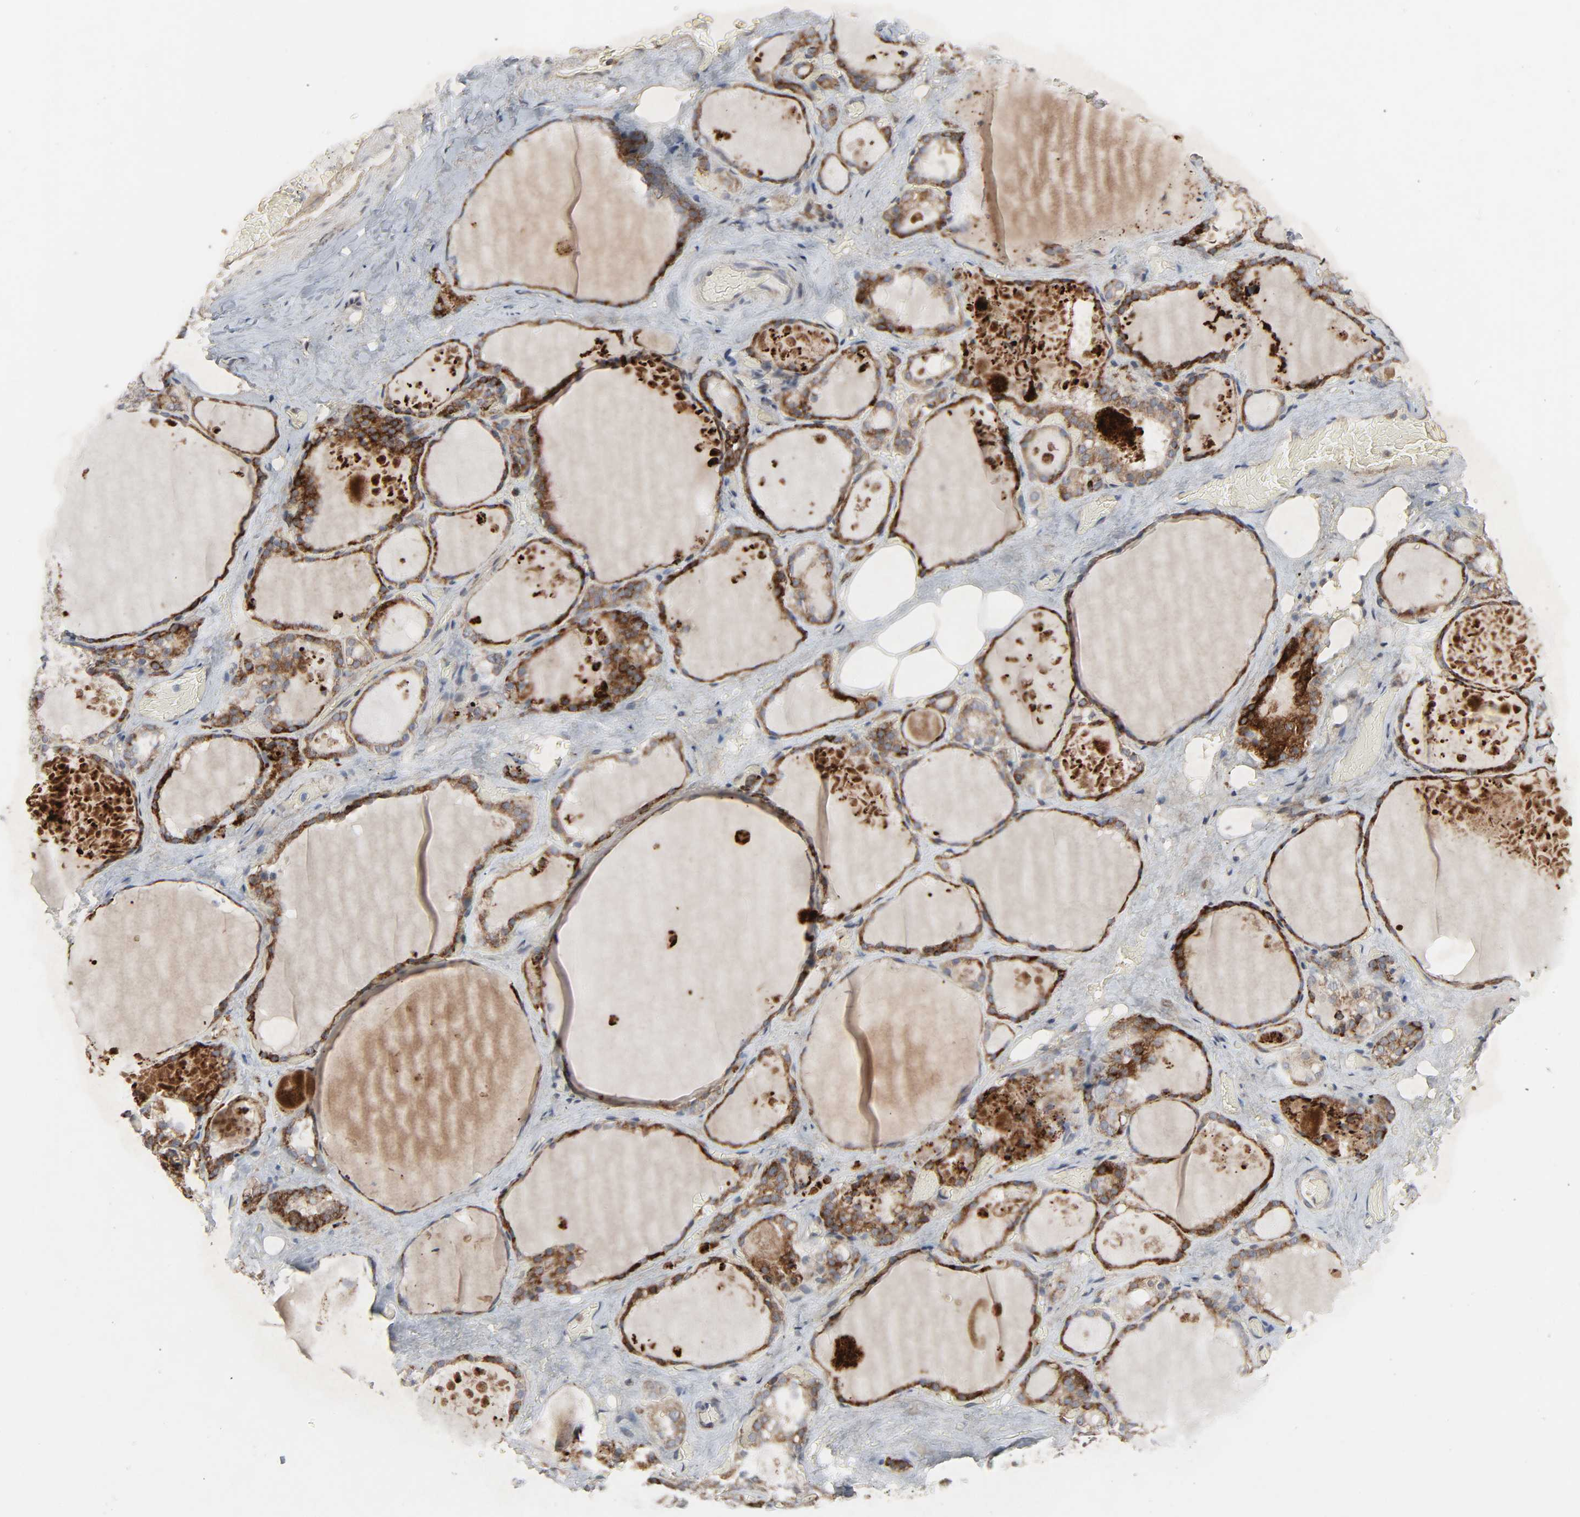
{"staining": {"intensity": "strong", "quantity": ">75%", "location": "cytoplasmic/membranous"}, "tissue": "thyroid gland", "cell_type": "Glandular cells", "image_type": "normal", "snomed": [{"axis": "morphology", "description": "Normal tissue, NOS"}, {"axis": "topography", "description": "Thyroid gland"}], "caption": "A histopathology image of thyroid gland stained for a protein demonstrates strong cytoplasmic/membranous brown staining in glandular cells. Nuclei are stained in blue.", "gene": "ADCY4", "patient": {"sex": "male", "age": 61}}